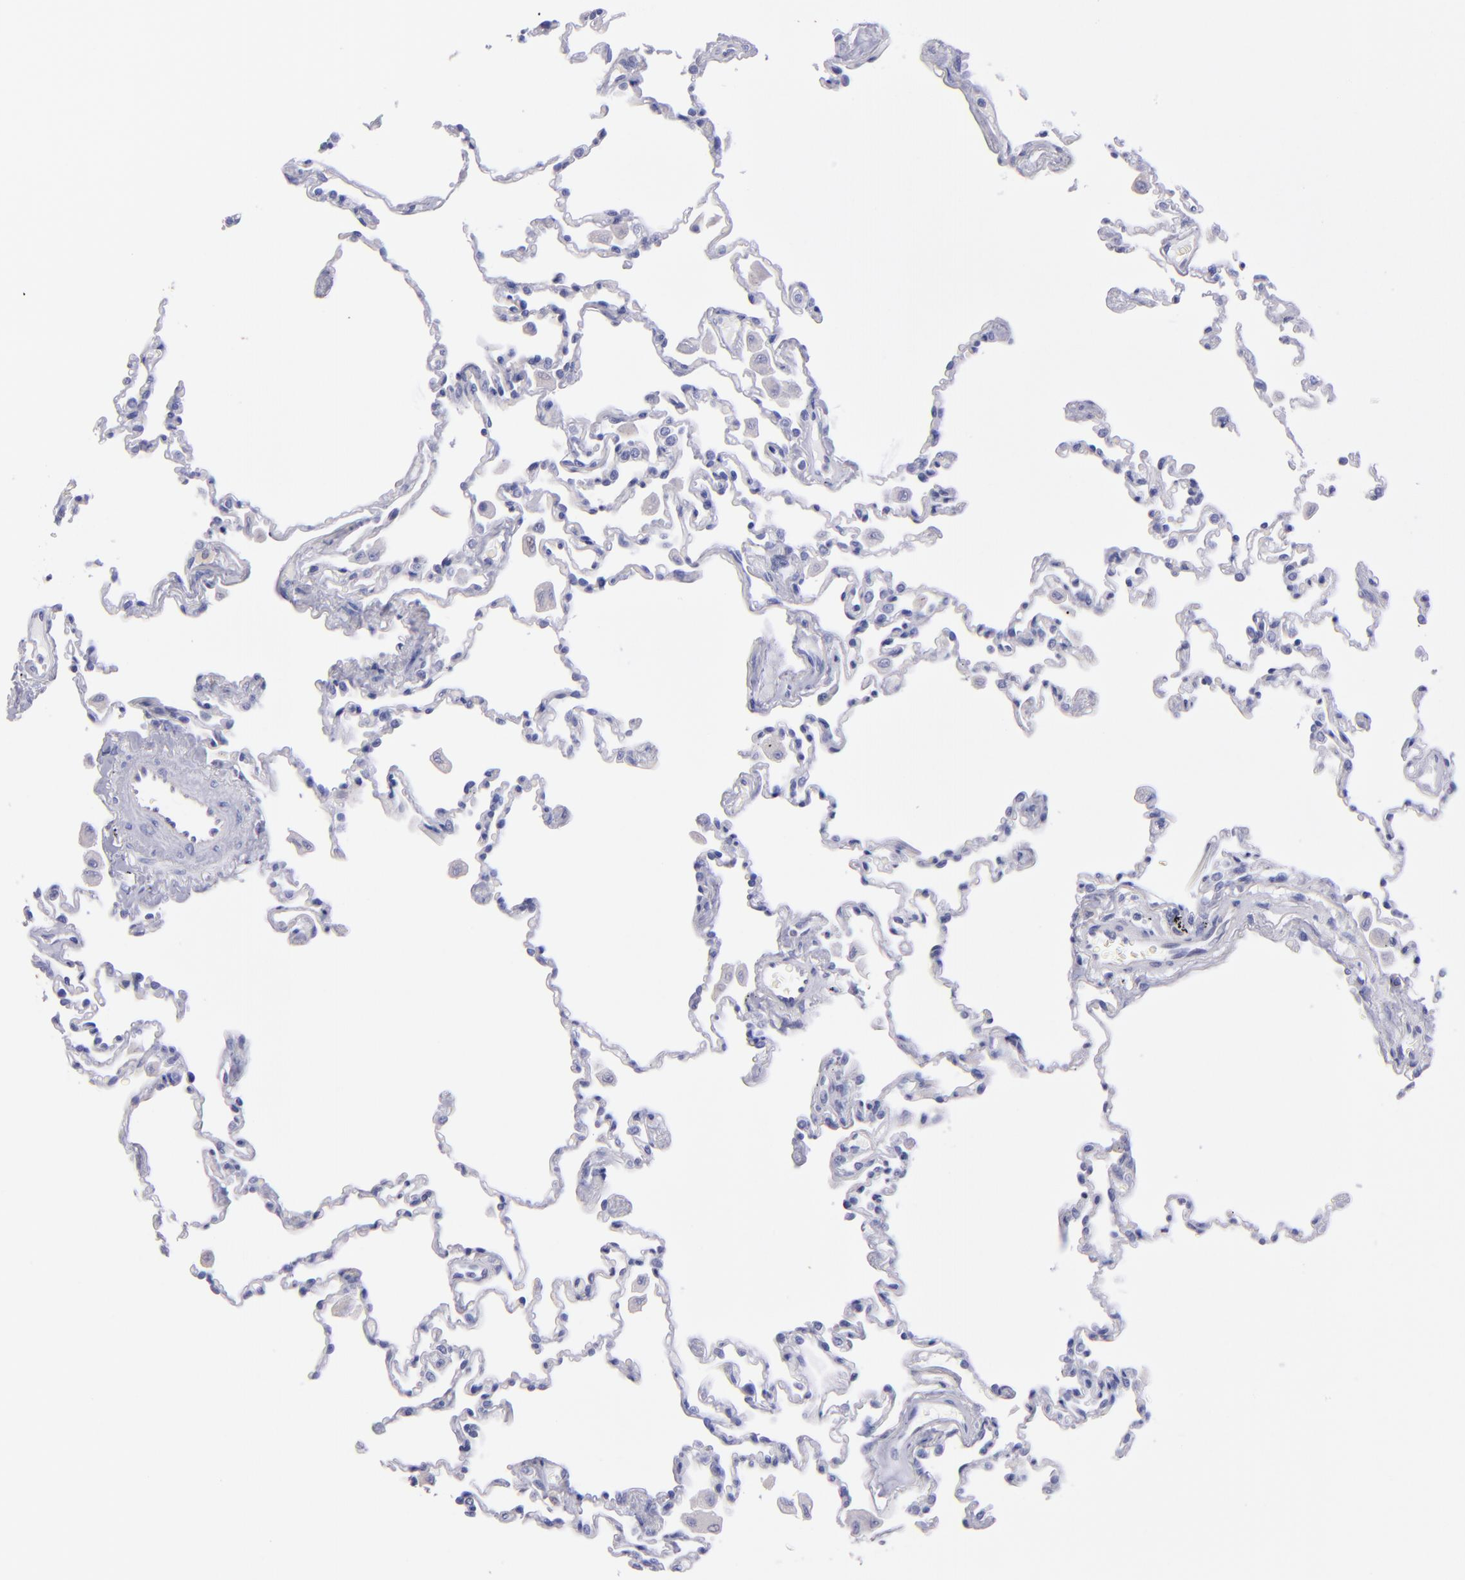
{"staining": {"intensity": "negative", "quantity": "none", "location": "none"}, "tissue": "lung", "cell_type": "Alveolar cells", "image_type": "normal", "snomed": [{"axis": "morphology", "description": "Normal tissue, NOS"}, {"axis": "topography", "description": "Lung"}], "caption": "High magnification brightfield microscopy of benign lung stained with DAB (brown) and counterstained with hematoxylin (blue): alveolar cells show no significant positivity.", "gene": "TG", "patient": {"sex": "male", "age": 59}}